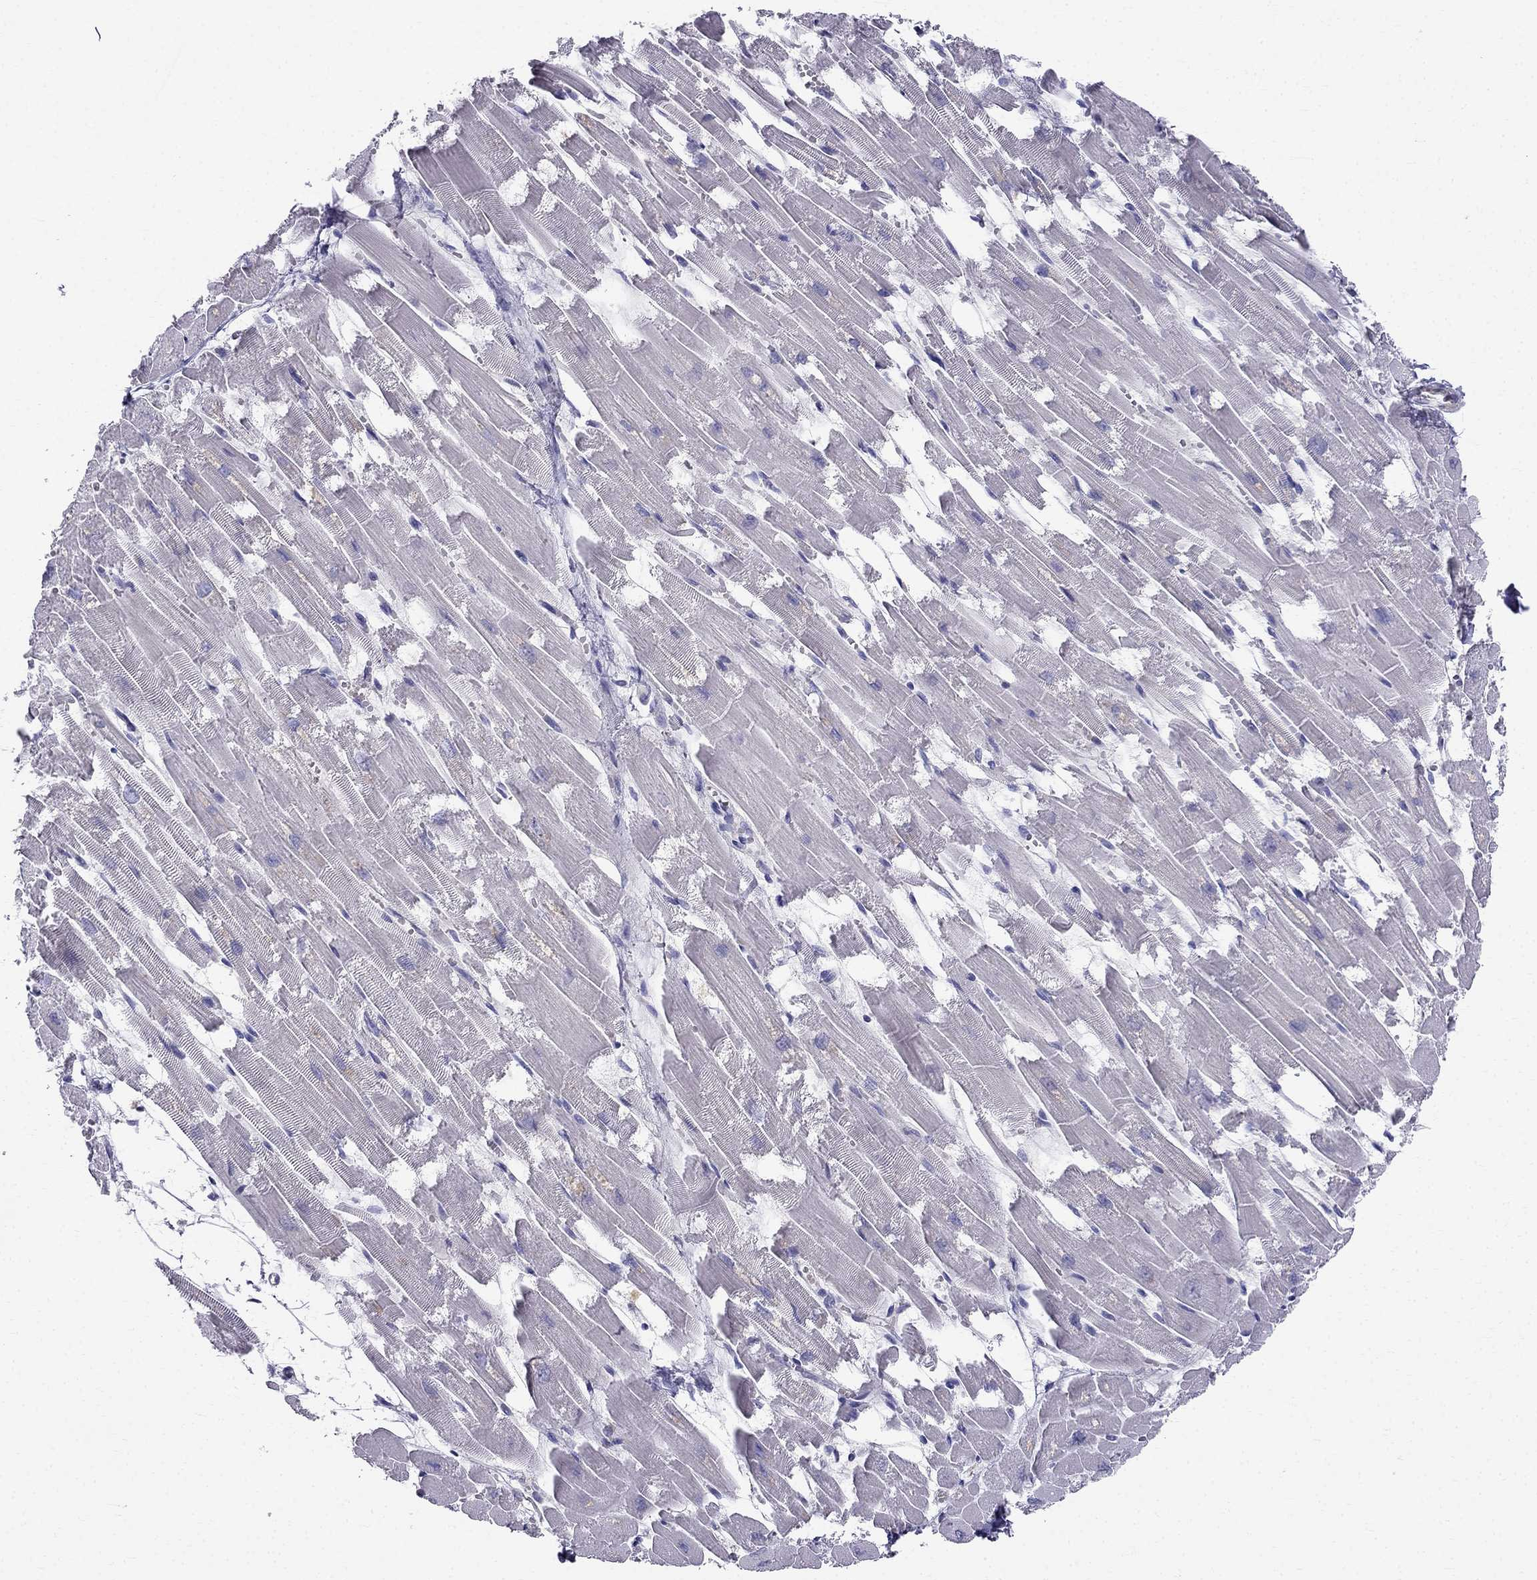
{"staining": {"intensity": "negative", "quantity": "none", "location": "none"}, "tissue": "heart muscle", "cell_type": "Cardiomyocytes", "image_type": "normal", "snomed": [{"axis": "morphology", "description": "Normal tissue, NOS"}, {"axis": "topography", "description": "Heart"}], "caption": "Human heart muscle stained for a protein using immunohistochemistry displays no positivity in cardiomyocytes.", "gene": "BAG5", "patient": {"sex": "female", "age": 52}}